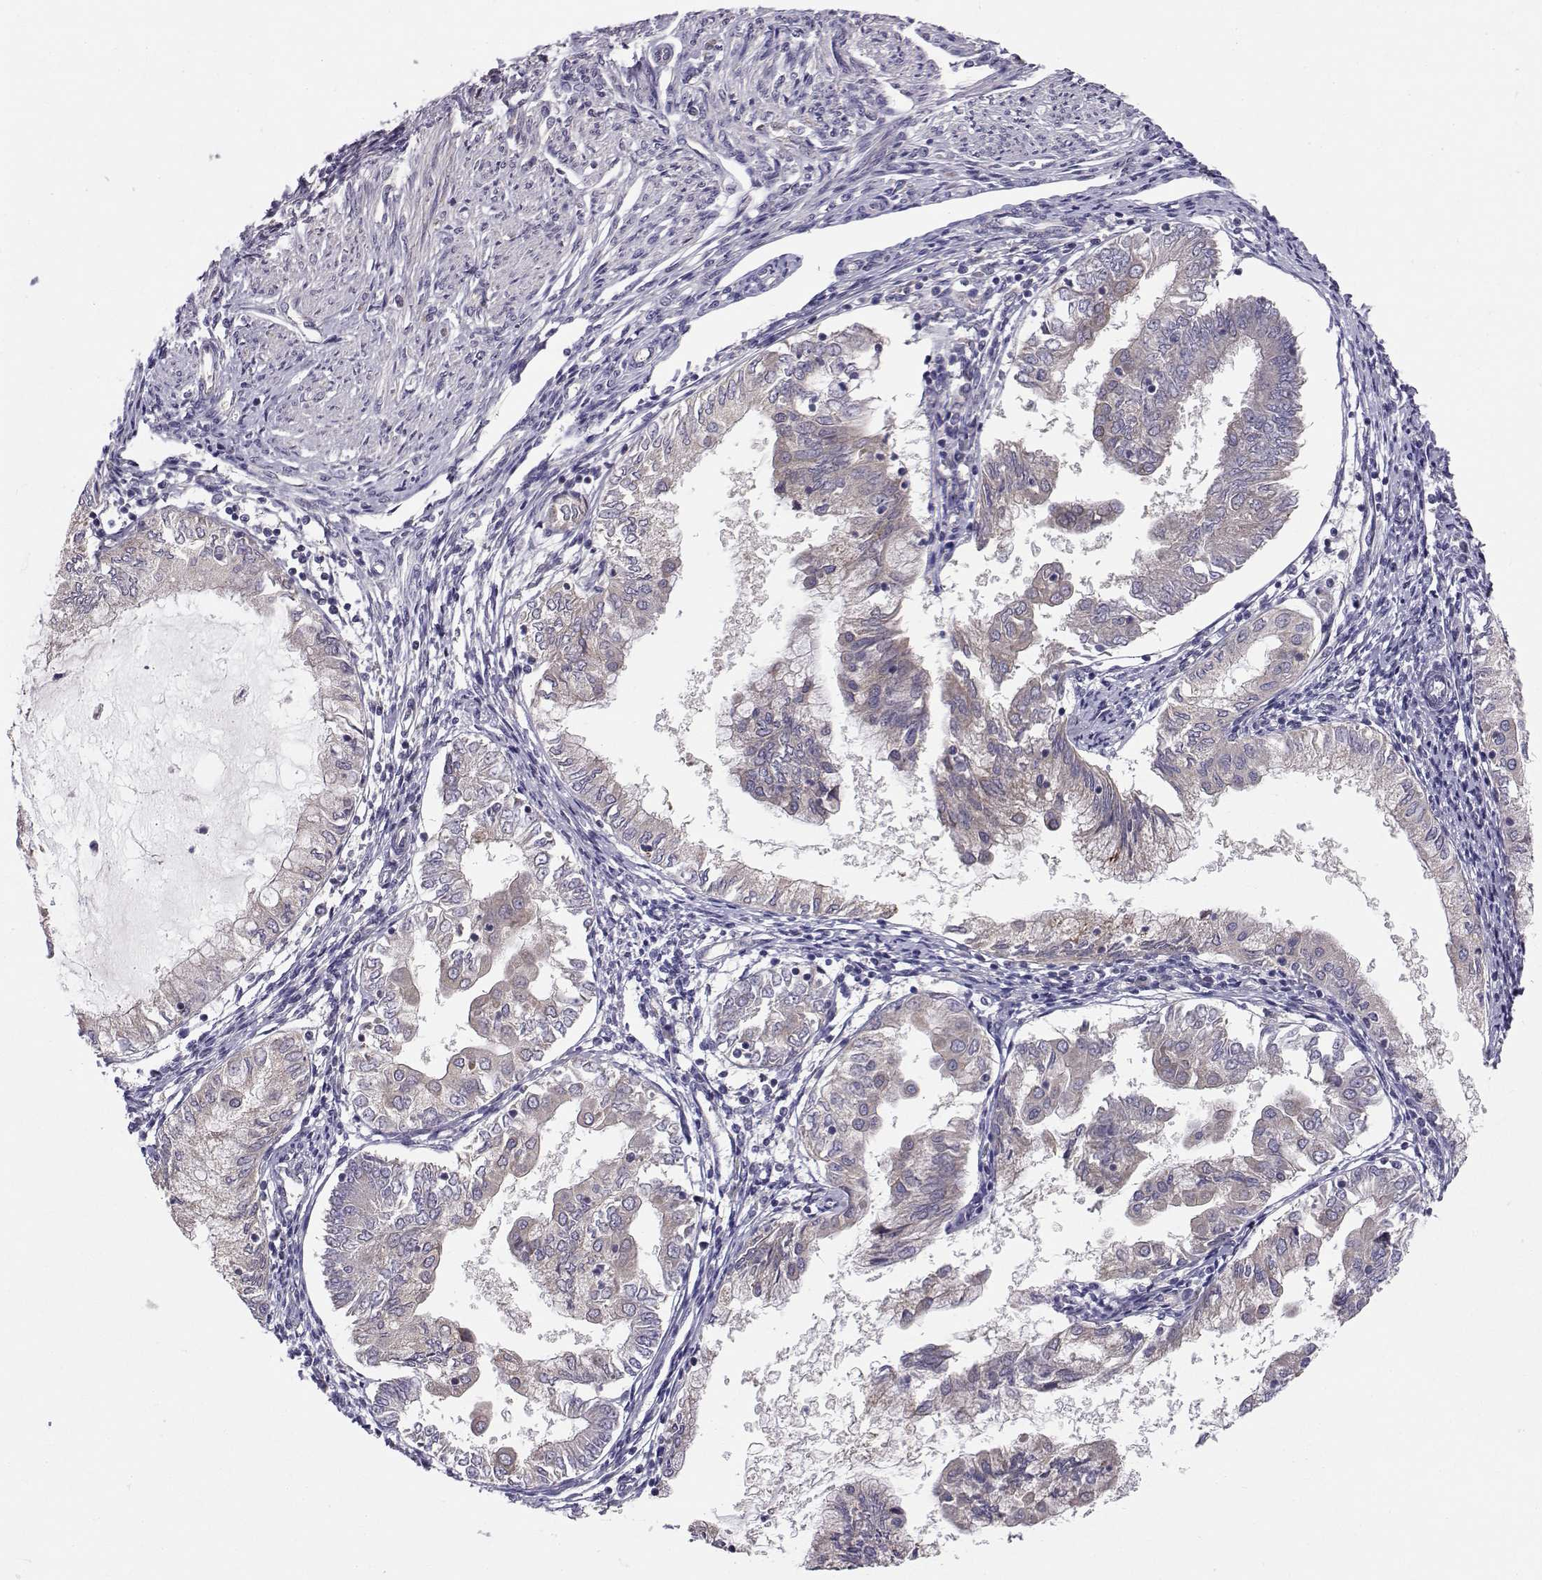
{"staining": {"intensity": "weak", "quantity": "25%-75%", "location": "cytoplasmic/membranous"}, "tissue": "endometrial cancer", "cell_type": "Tumor cells", "image_type": "cancer", "snomed": [{"axis": "morphology", "description": "Adenocarcinoma, NOS"}, {"axis": "topography", "description": "Endometrium"}], "caption": "IHC micrograph of neoplastic tissue: human endometrial cancer (adenocarcinoma) stained using immunohistochemistry reveals low levels of weak protein expression localized specifically in the cytoplasmic/membranous of tumor cells, appearing as a cytoplasmic/membranous brown color.", "gene": "PEX5L", "patient": {"sex": "female", "age": 68}}